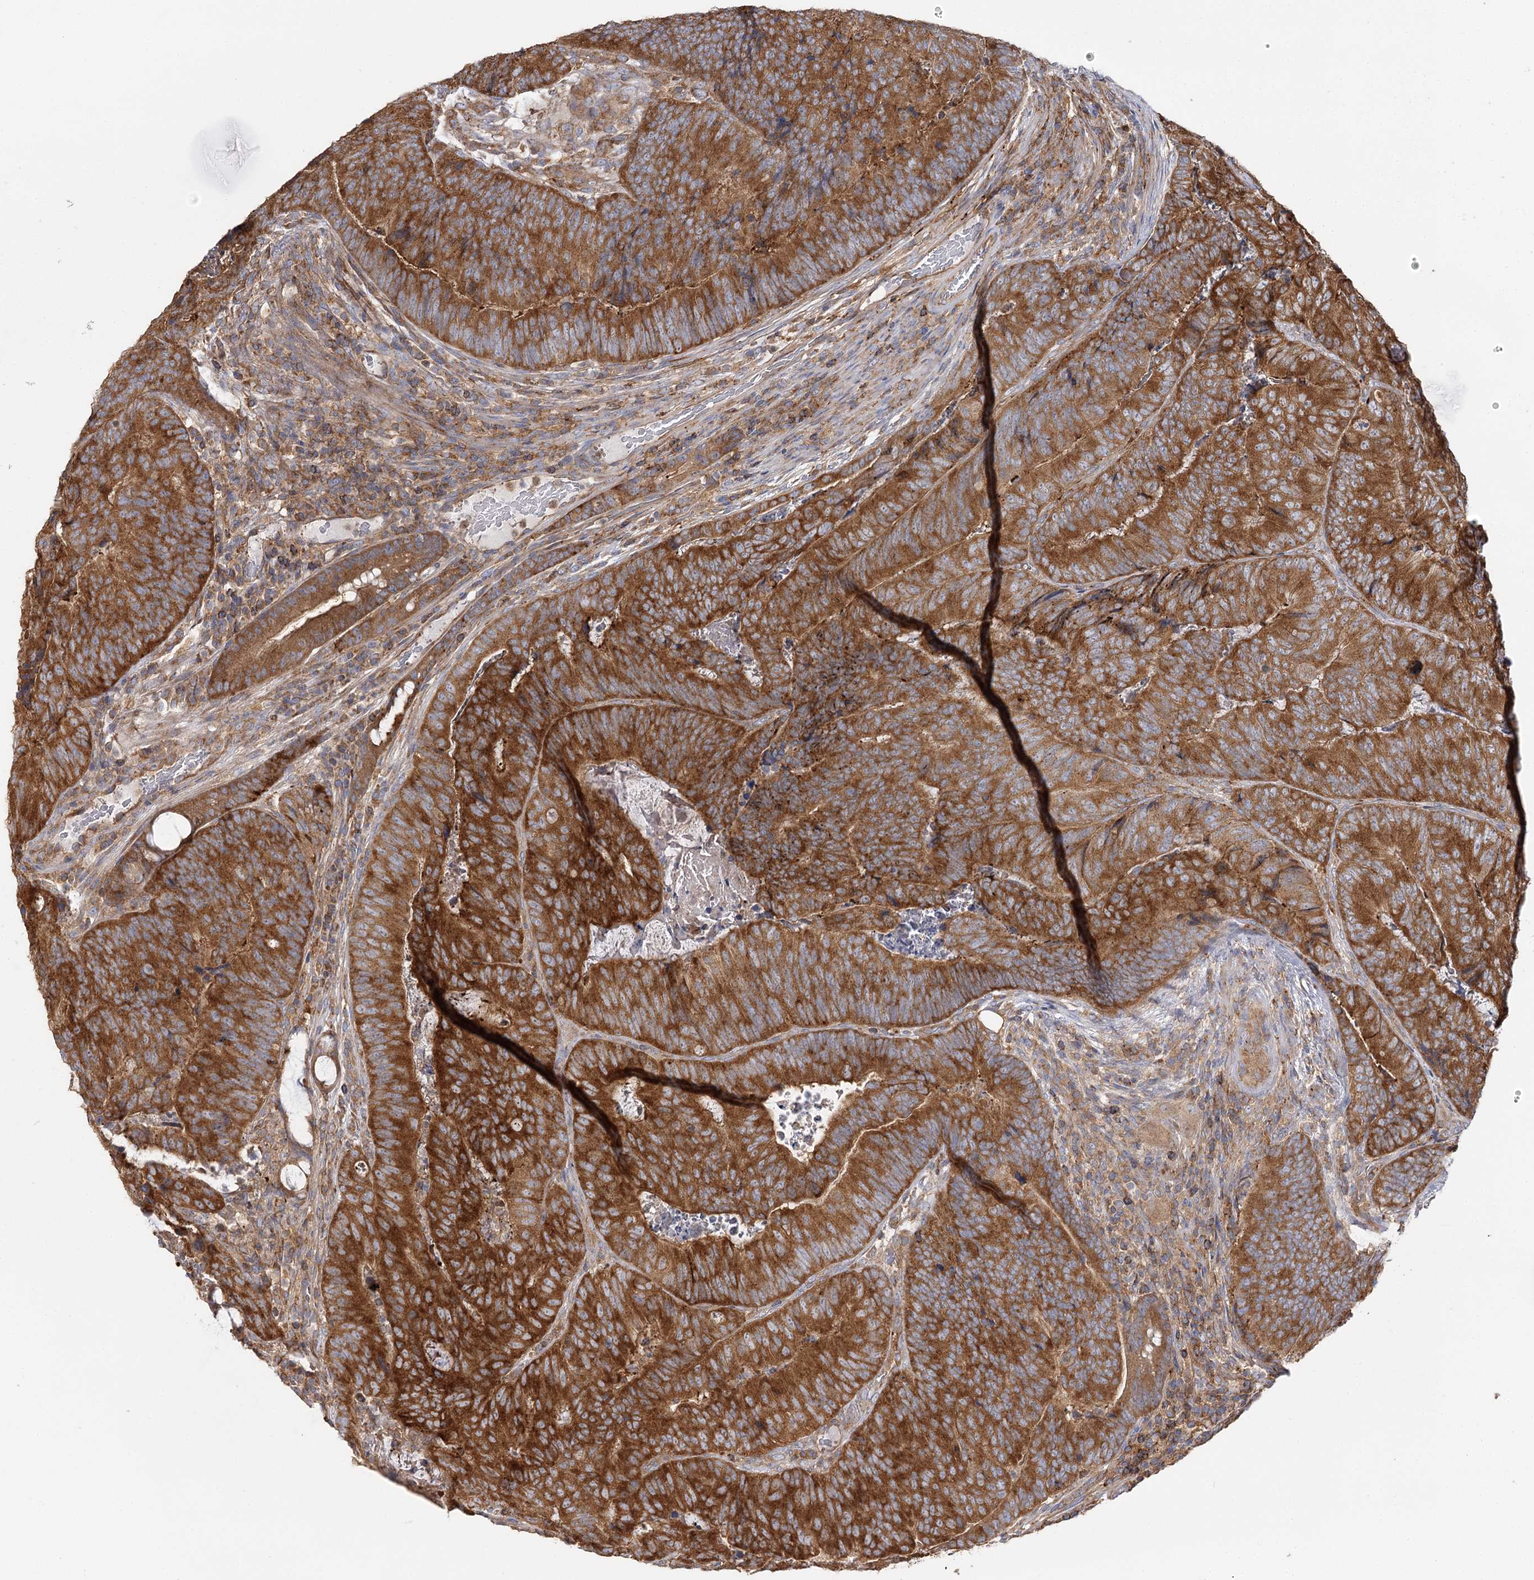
{"staining": {"intensity": "strong", "quantity": ">75%", "location": "cytoplasmic/membranous"}, "tissue": "colorectal cancer", "cell_type": "Tumor cells", "image_type": "cancer", "snomed": [{"axis": "morphology", "description": "Adenocarcinoma, NOS"}, {"axis": "topography", "description": "Colon"}], "caption": "Immunohistochemical staining of human colorectal cancer (adenocarcinoma) displays high levels of strong cytoplasmic/membranous protein staining in about >75% of tumor cells.", "gene": "SEC24B", "patient": {"sex": "female", "age": 67}}